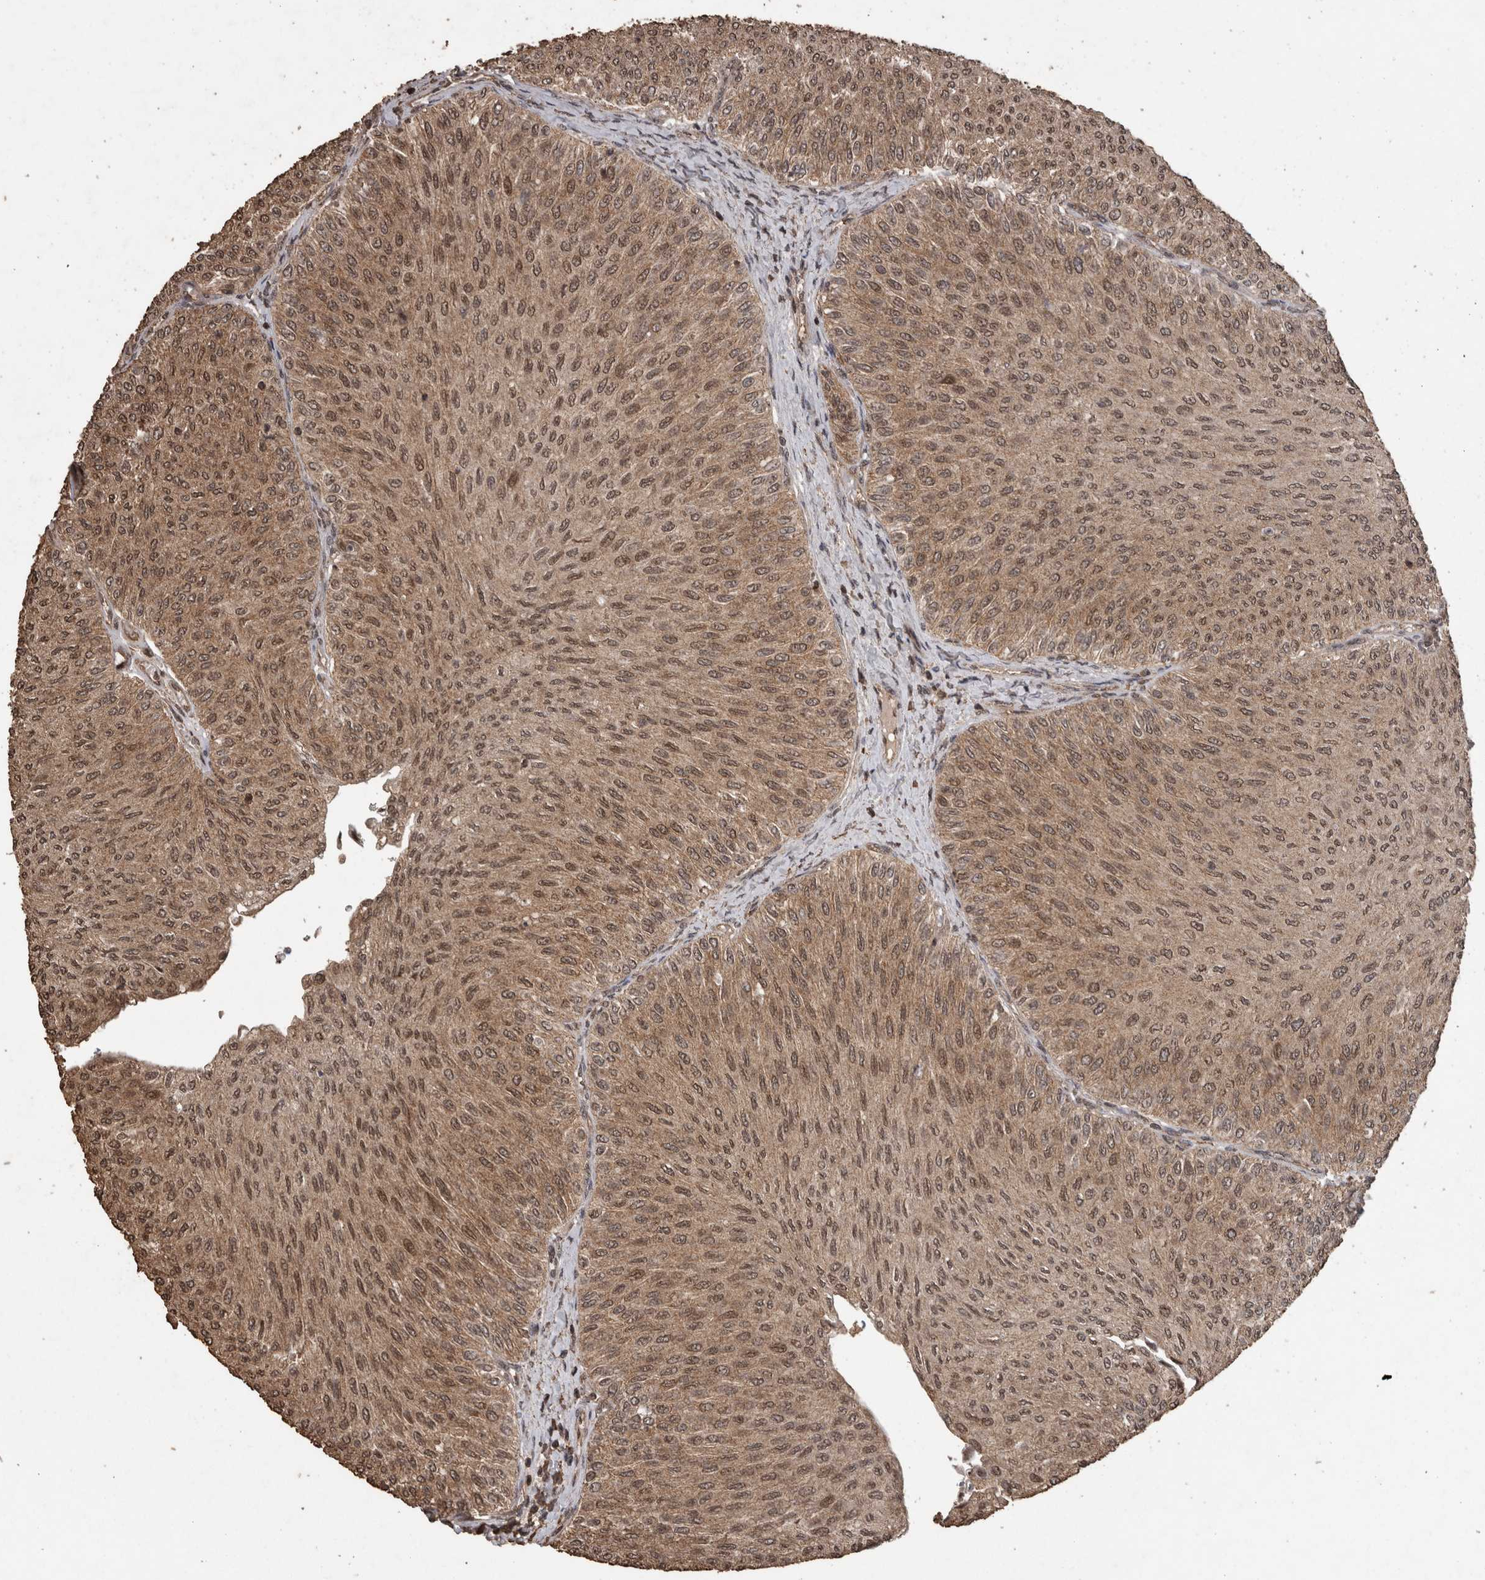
{"staining": {"intensity": "moderate", "quantity": ">75%", "location": "cytoplasmic/membranous,nuclear"}, "tissue": "urothelial cancer", "cell_type": "Tumor cells", "image_type": "cancer", "snomed": [{"axis": "morphology", "description": "Urothelial carcinoma, Low grade"}, {"axis": "topography", "description": "Urinary bladder"}], "caption": "This micrograph reveals immunohistochemistry (IHC) staining of human urothelial cancer, with medium moderate cytoplasmic/membranous and nuclear expression in approximately >75% of tumor cells.", "gene": "PINK1", "patient": {"sex": "male", "age": 78}}